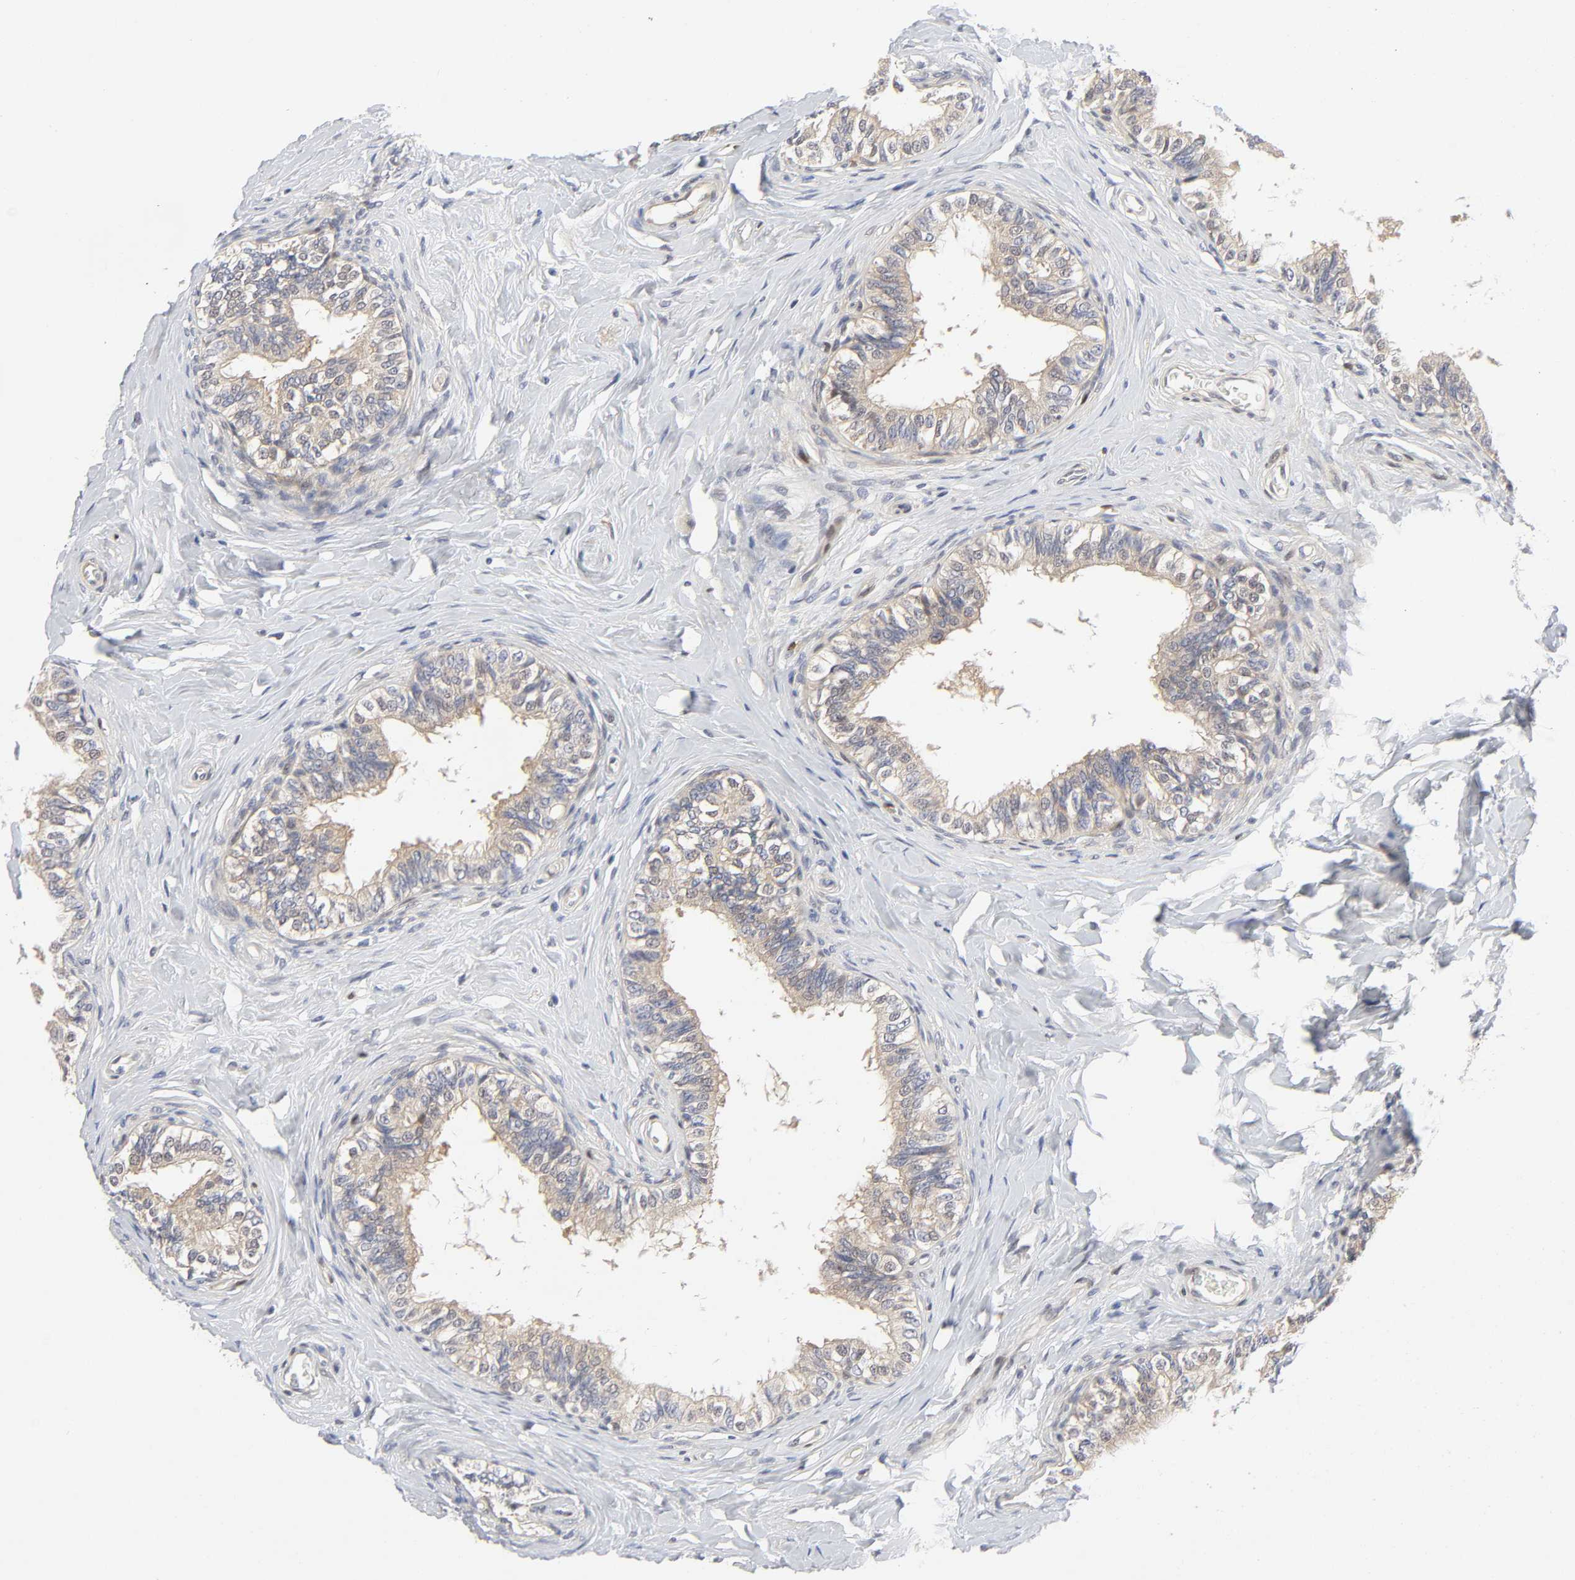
{"staining": {"intensity": "weak", "quantity": ">75%", "location": "cytoplasmic/membranous"}, "tissue": "epididymis", "cell_type": "Glandular cells", "image_type": "normal", "snomed": [{"axis": "morphology", "description": "Normal tissue, NOS"}, {"axis": "topography", "description": "Soft tissue"}, {"axis": "topography", "description": "Epididymis"}], "caption": "A high-resolution micrograph shows immunohistochemistry (IHC) staining of normal epididymis, which shows weak cytoplasmic/membranous staining in approximately >75% of glandular cells. The staining was performed using DAB (3,3'-diaminobenzidine), with brown indicating positive protein expression. Nuclei are stained blue with hematoxylin.", "gene": "PTEN", "patient": {"sex": "male", "age": 26}}